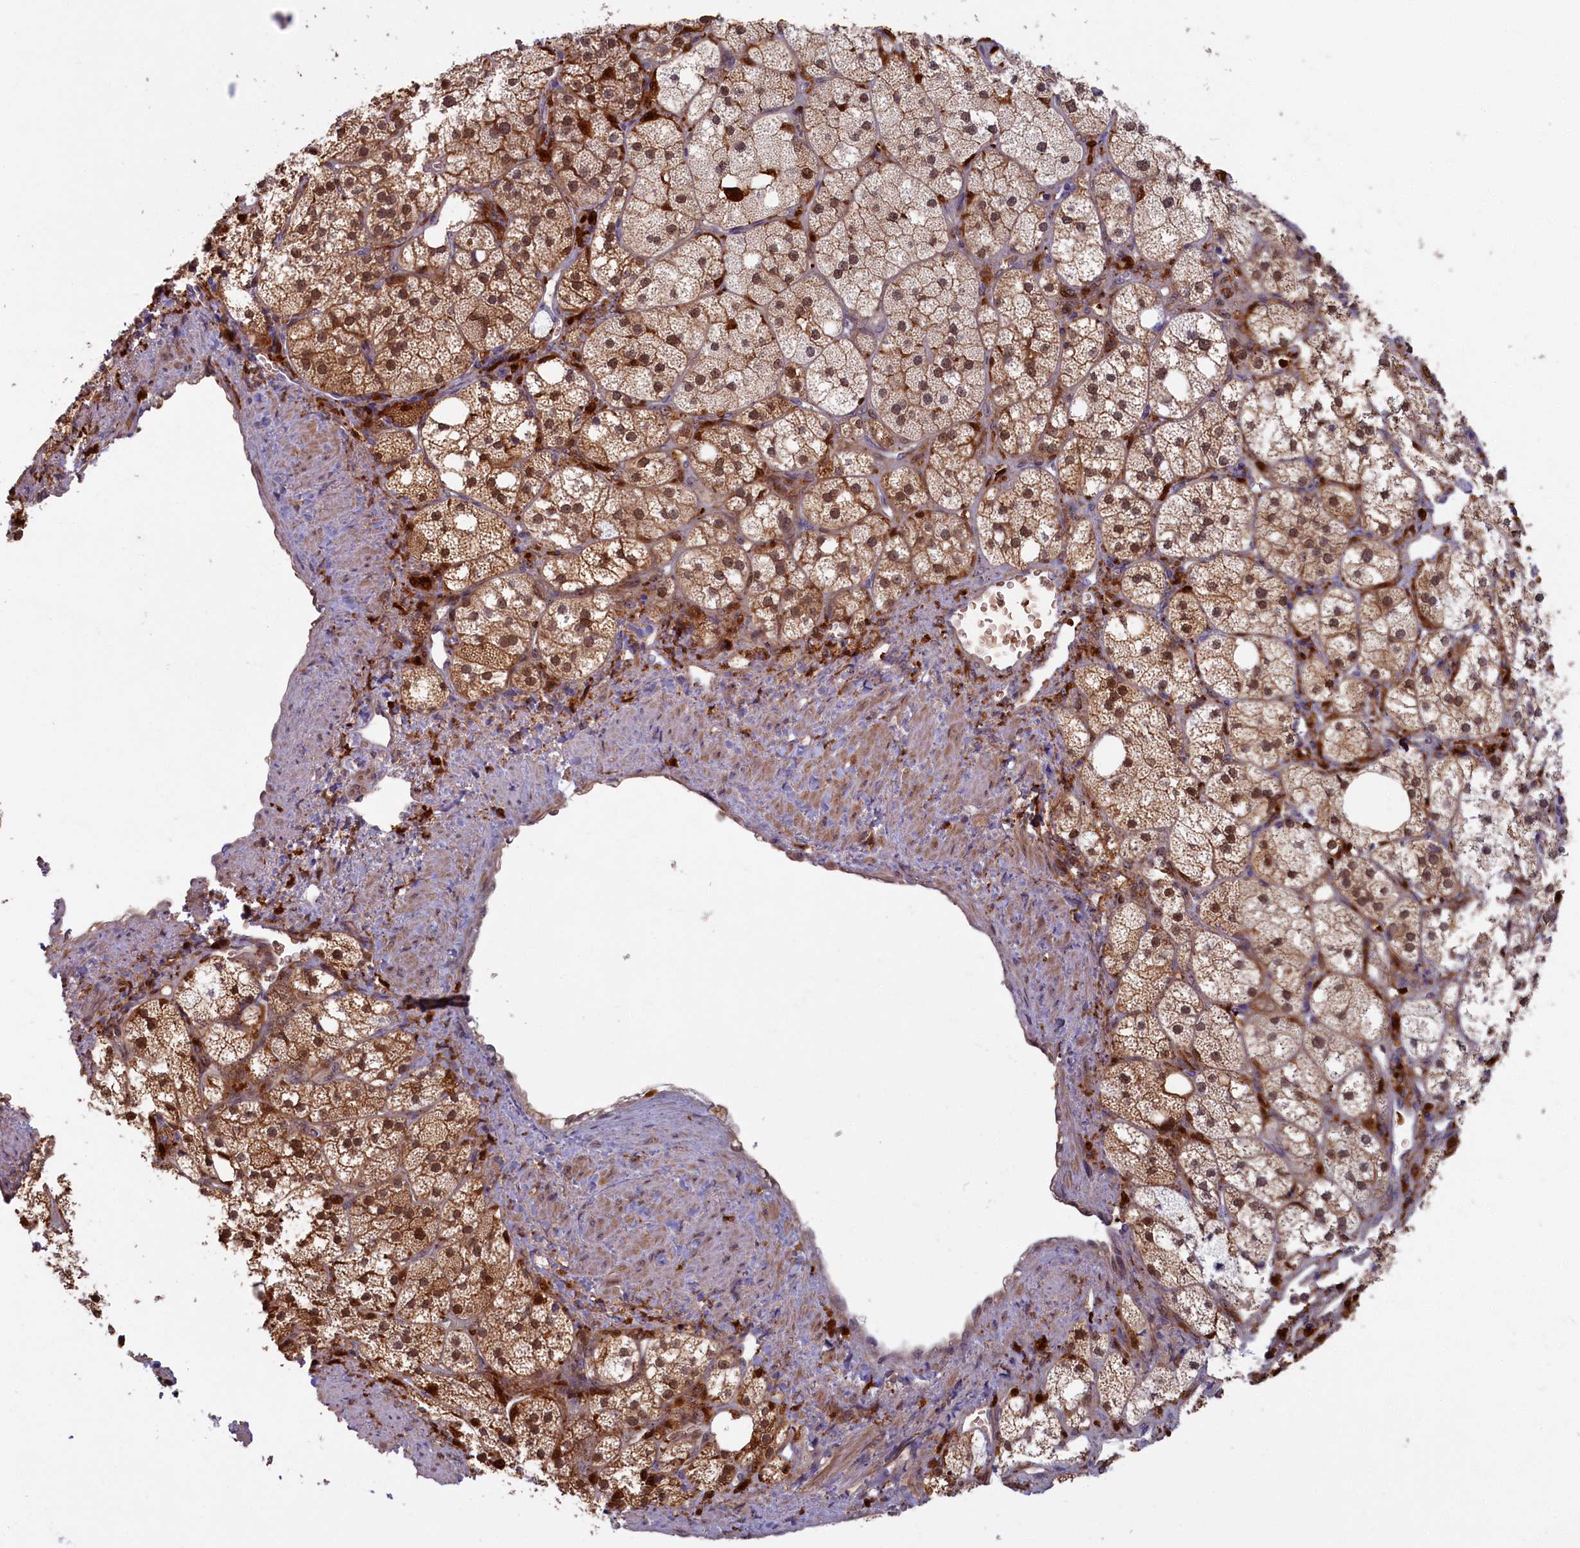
{"staining": {"intensity": "strong", "quantity": ">75%", "location": "cytoplasmic/membranous,nuclear"}, "tissue": "adrenal gland", "cell_type": "Glandular cells", "image_type": "normal", "snomed": [{"axis": "morphology", "description": "Normal tissue, NOS"}, {"axis": "topography", "description": "Adrenal gland"}], "caption": "The micrograph reveals a brown stain indicating the presence of a protein in the cytoplasmic/membranous,nuclear of glandular cells in adrenal gland. The staining is performed using DAB brown chromogen to label protein expression. The nuclei are counter-stained blue using hematoxylin.", "gene": "BLVRB", "patient": {"sex": "male", "age": 61}}